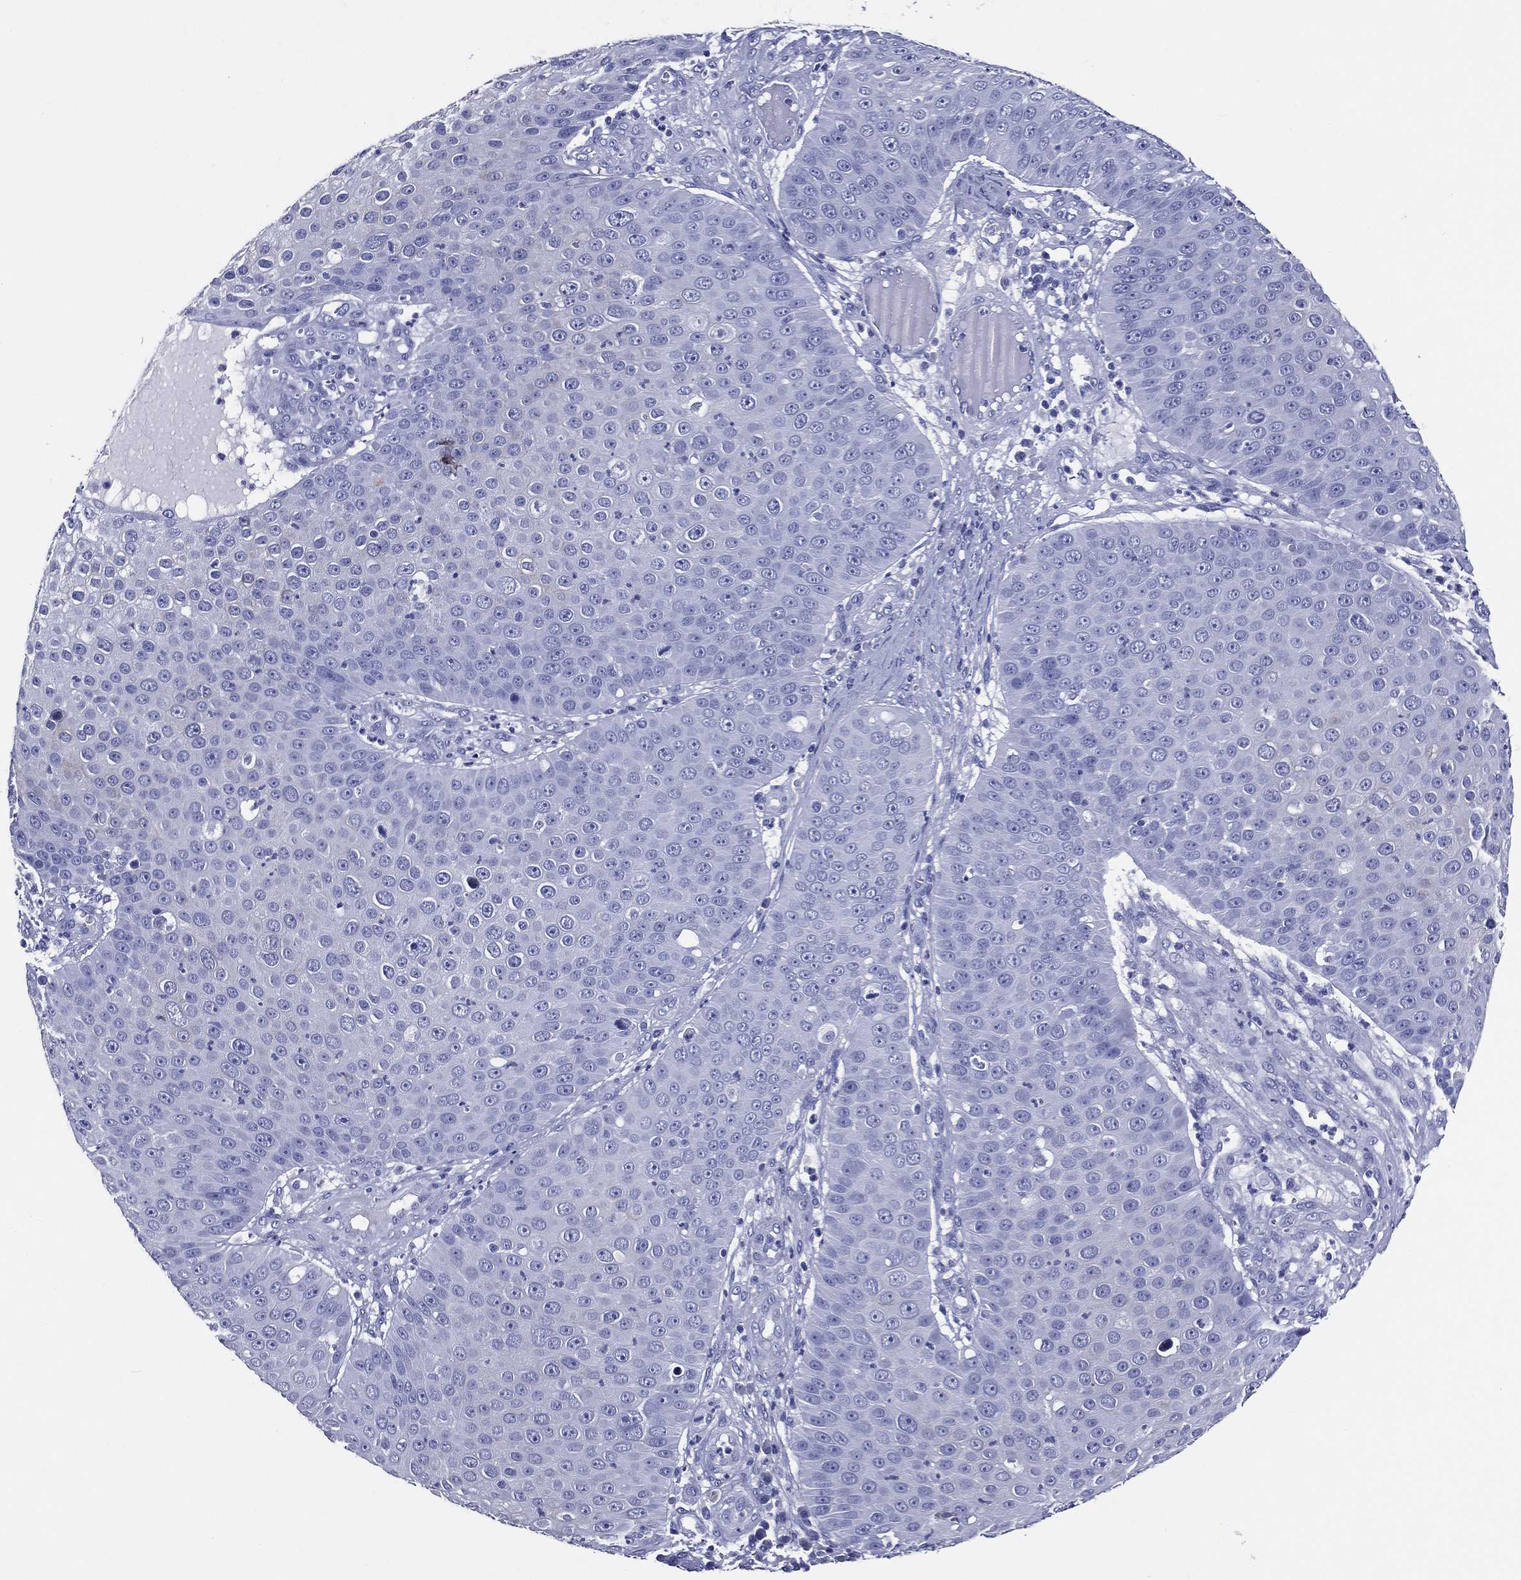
{"staining": {"intensity": "negative", "quantity": "none", "location": "none"}, "tissue": "skin cancer", "cell_type": "Tumor cells", "image_type": "cancer", "snomed": [{"axis": "morphology", "description": "Squamous cell carcinoma, NOS"}, {"axis": "topography", "description": "Skin"}], "caption": "Tumor cells show no significant staining in squamous cell carcinoma (skin). (Brightfield microscopy of DAB (3,3'-diaminobenzidine) immunohistochemistry at high magnification).", "gene": "ACE2", "patient": {"sex": "male", "age": 71}}